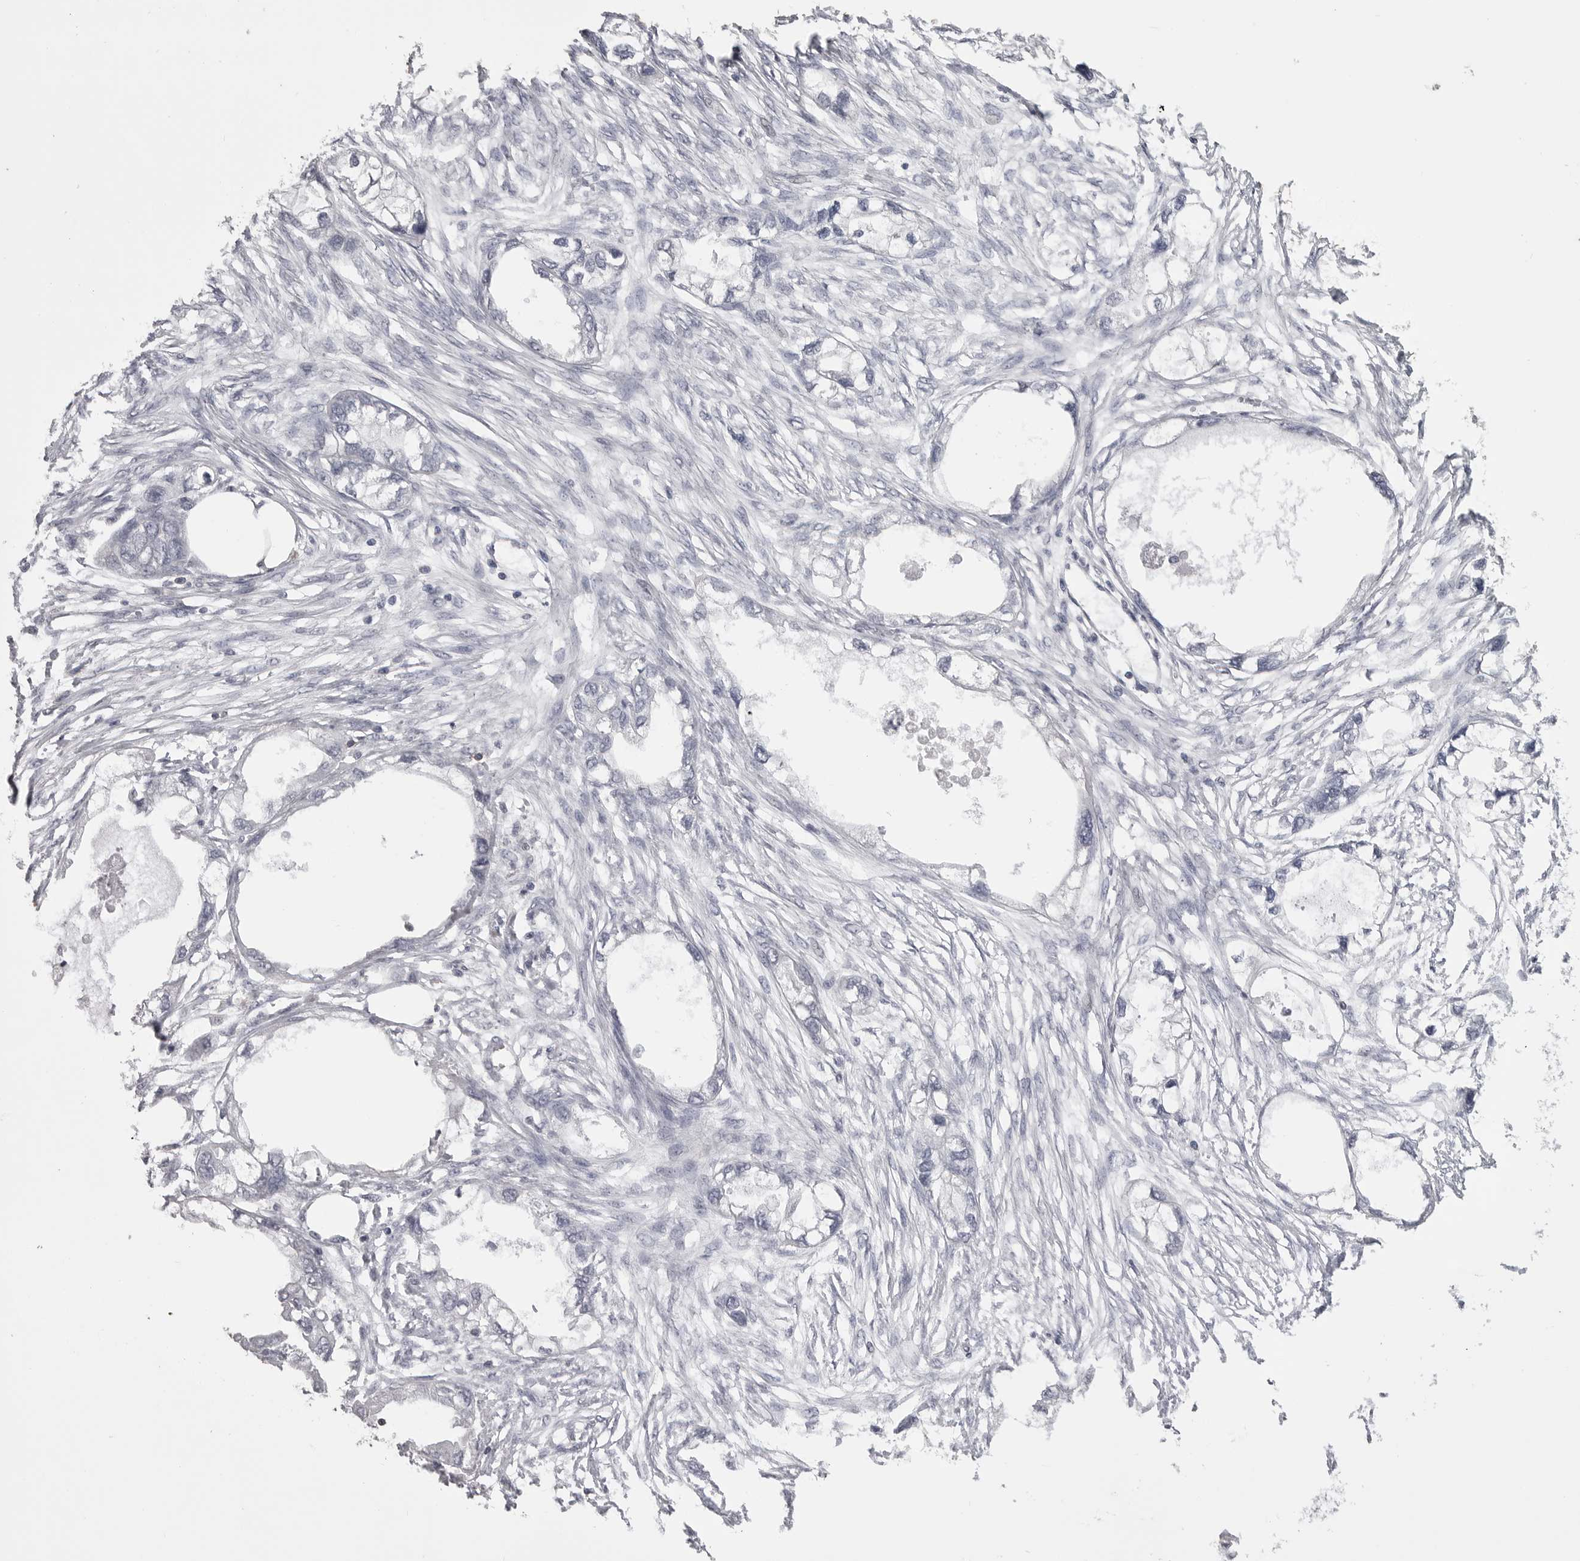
{"staining": {"intensity": "negative", "quantity": "none", "location": "none"}, "tissue": "endometrial cancer", "cell_type": "Tumor cells", "image_type": "cancer", "snomed": [{"axis": "morphology", "description": "Adenocarcinoma, NOS"}, {"axis": "morphology", "description": "Adenocarcinoma, metastatic, NOS"}, {"axis": "topography", "description": "Adipose tissue"}, {"axis": "topography", "description": "Endometrium"}], "caption": "IHC of human endometrial metastatic adenocarcinoma exhibits no staining in tumor cells.", "gene": "ITGAL", "patient": {"sex": "female", "age": 67}}